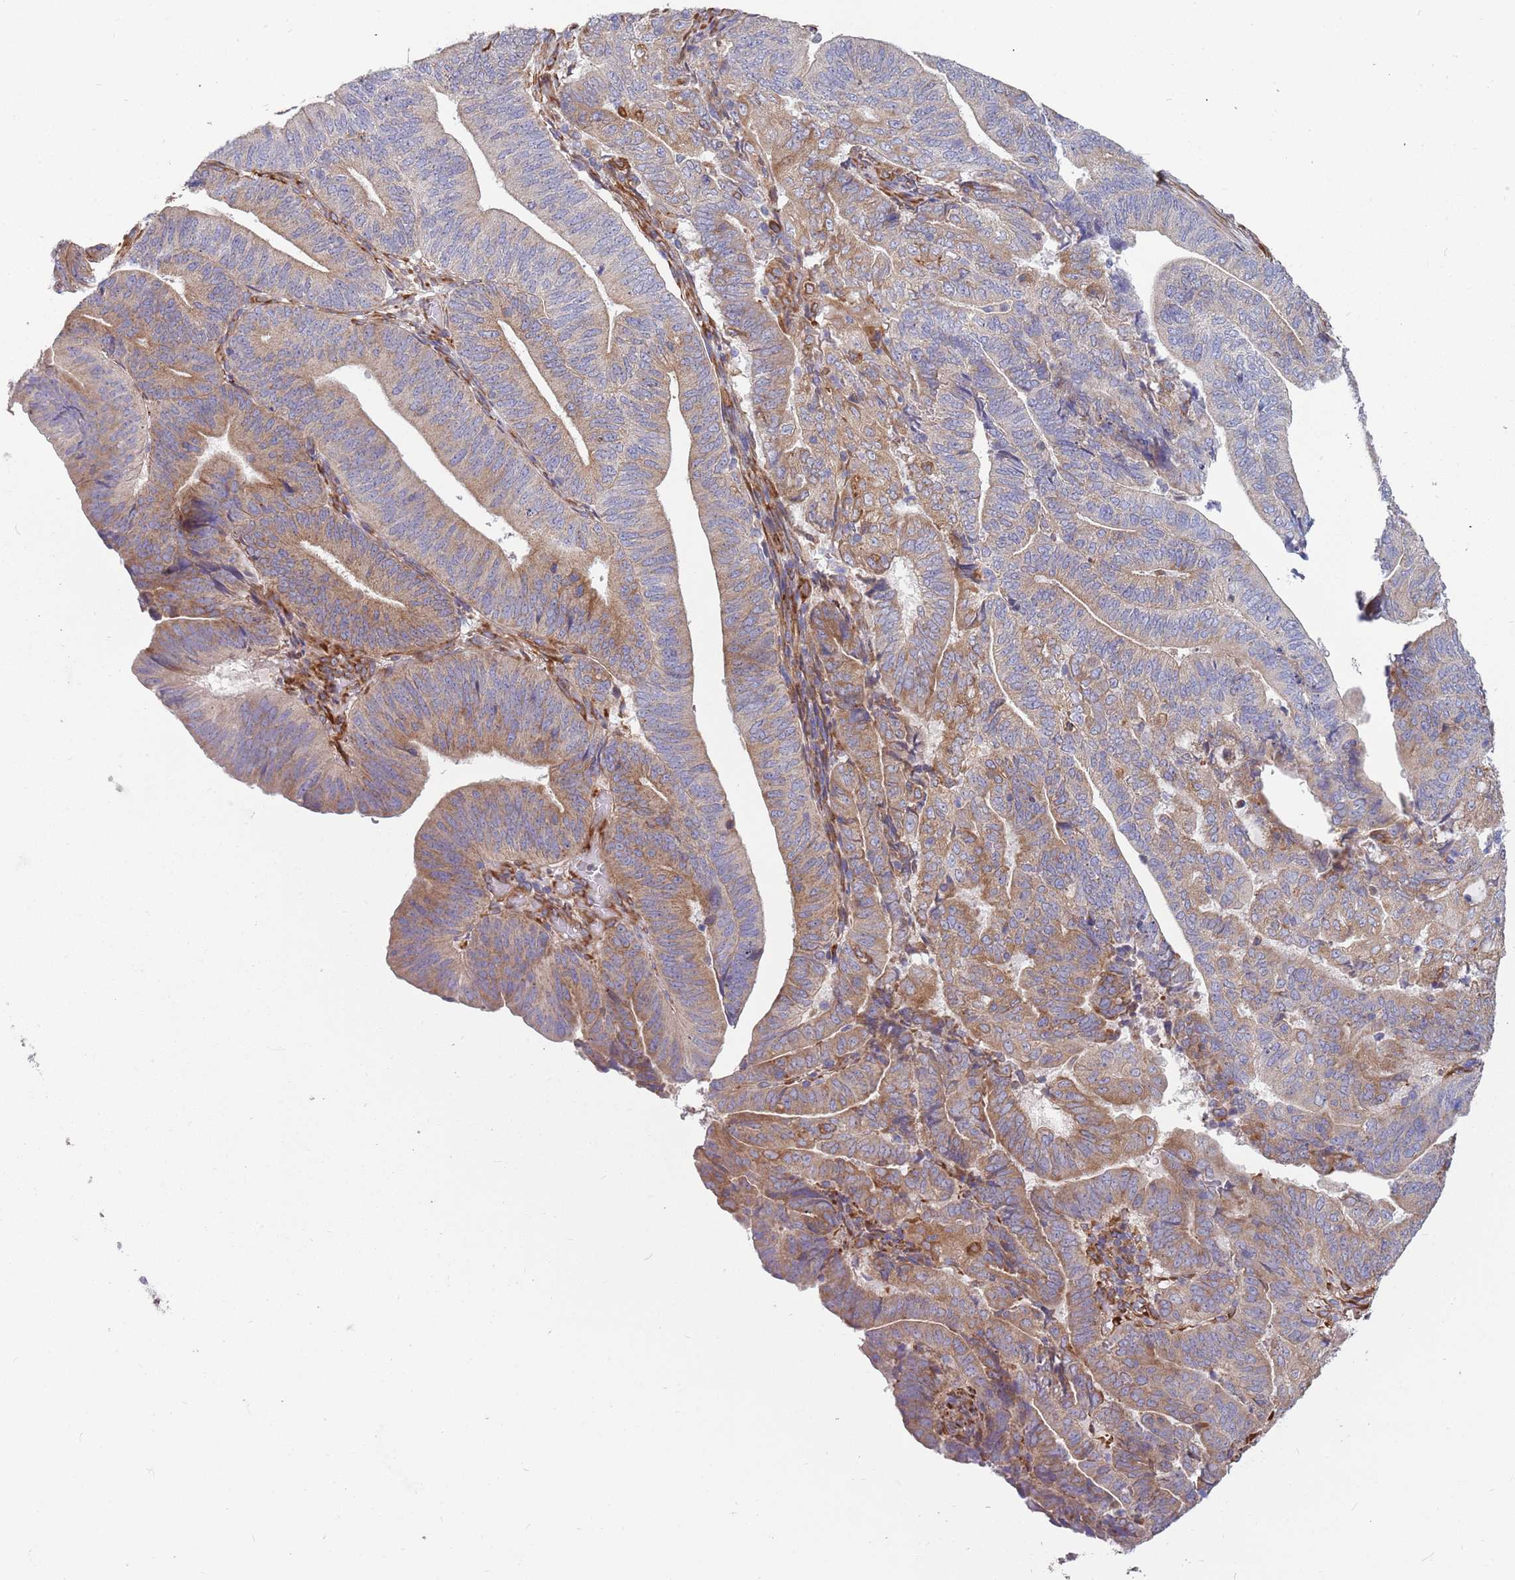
{"staining": {"intensity": "moderate", "quantity": ">75%", "location": "cytoplasmic/membranous"}, "tissue": "endometrial cancer", "cell_type": "Tumor cells", "image_type": "cancer", "snomed": [{"axis": "morphology", "description": "Adenocarcinoma, NOS"}, {"axis": "topography", "description": "Endometrium"}], "caption": "A micrograph of adenocarcinoma (endometrial) stained for a protein reveals moderate cytoplasmic/membranous brown staining in tumor cells. (DAB IHC, brown staining for protein, blue staining for nuclei).", "gene": "ARMCX6", "patient": {"sex": "female", "age": 70}}